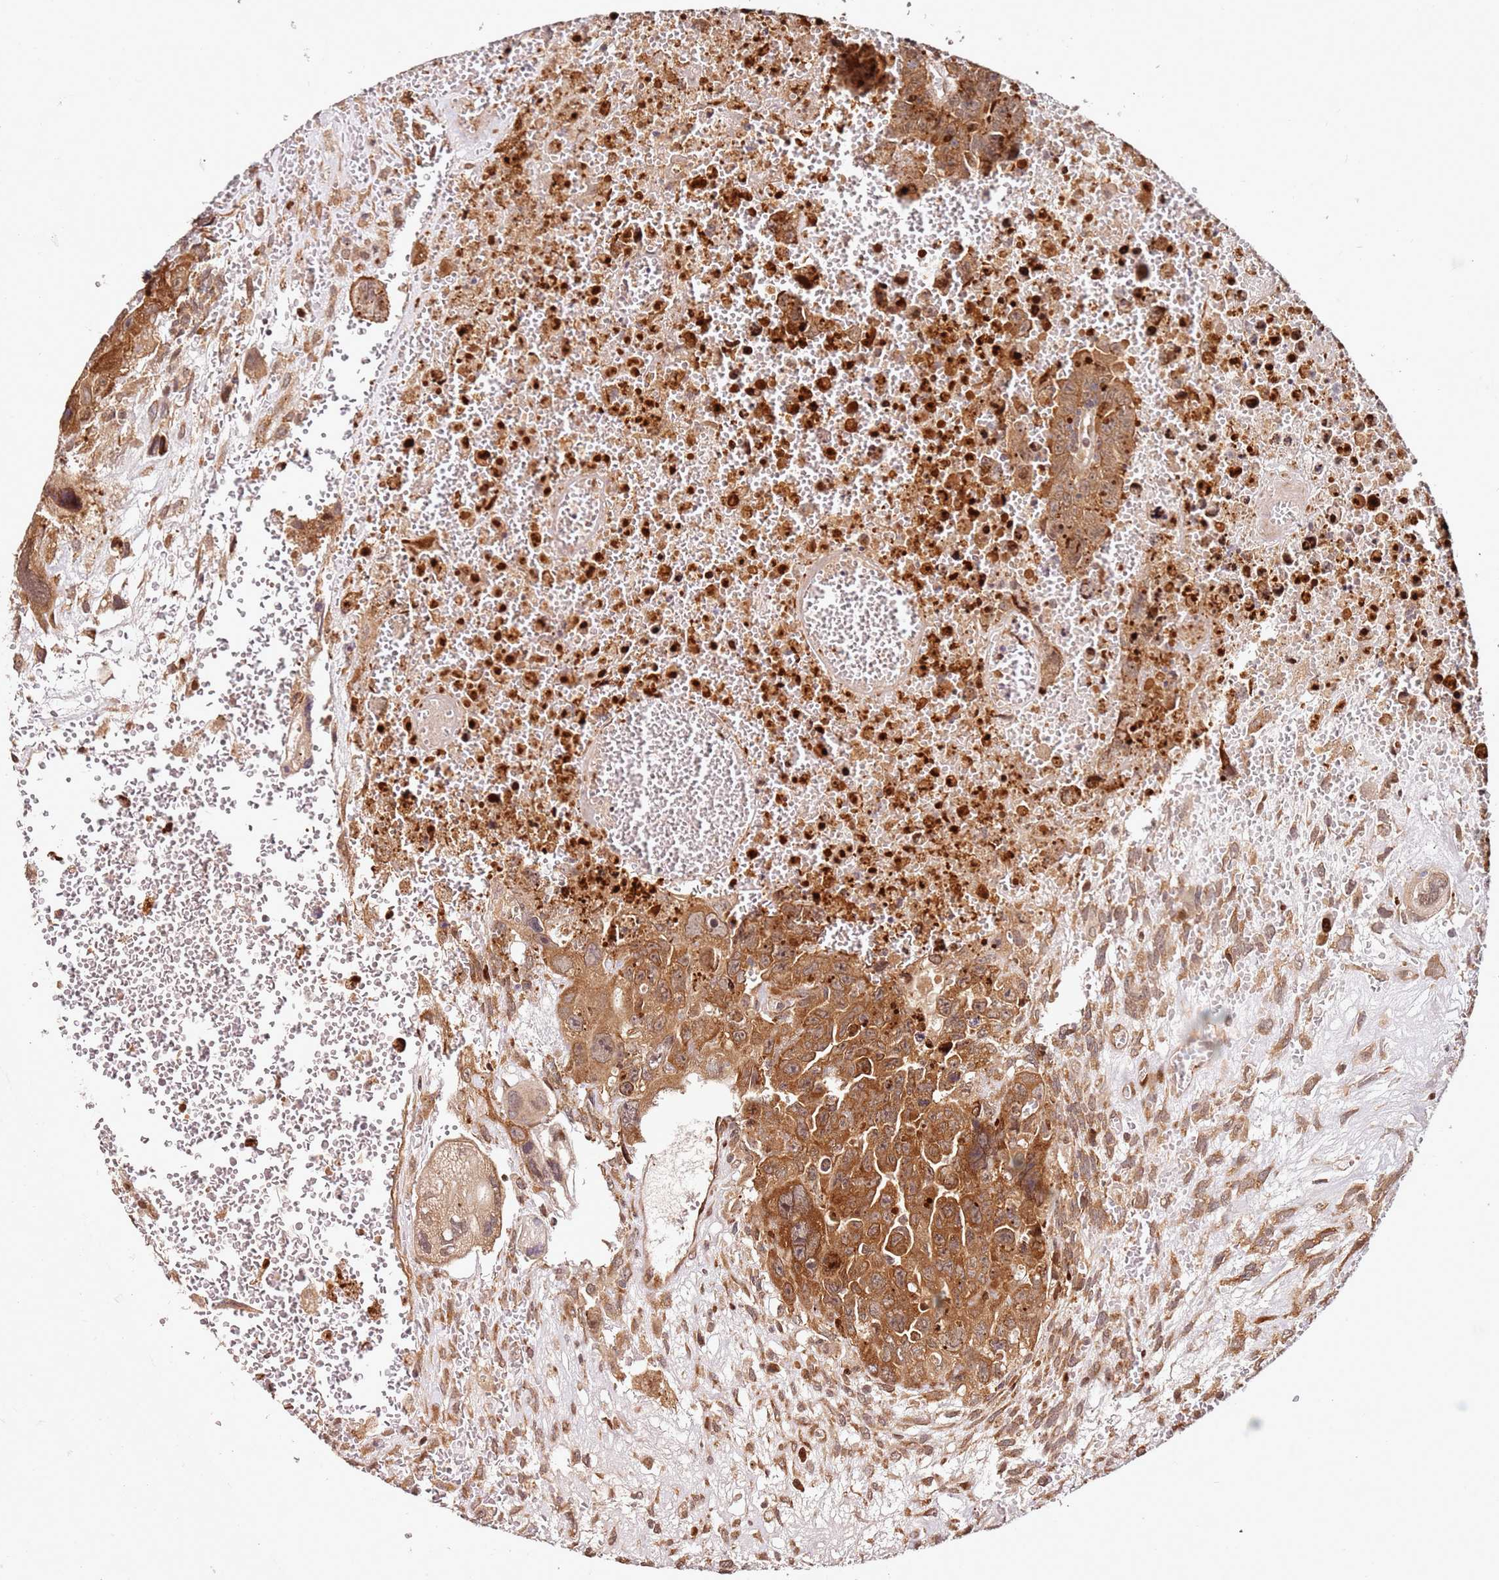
{"staining": {"intensity": "moderate", "quantity": ">75%", "location": "cytoplasmic/membranous"}, "tissue": "testis cancer", "cell_type": "Tumor cells", "image_type": "cancer", "snomed": [{"axis": "morphology", "description": "Carcinoma, Embryonal, NOS"}, {"axis": "topography", "description": "Testis"}], "caption": "Protein expression analysis of human testis embryonal carcinoma reveals moderate cytoplasmic/membranous positivity in about >75% of tumor cells. Nuclei are stained in blue.", "gene": "RPS3A", "patient": {"sex": "male", "age": 28}}